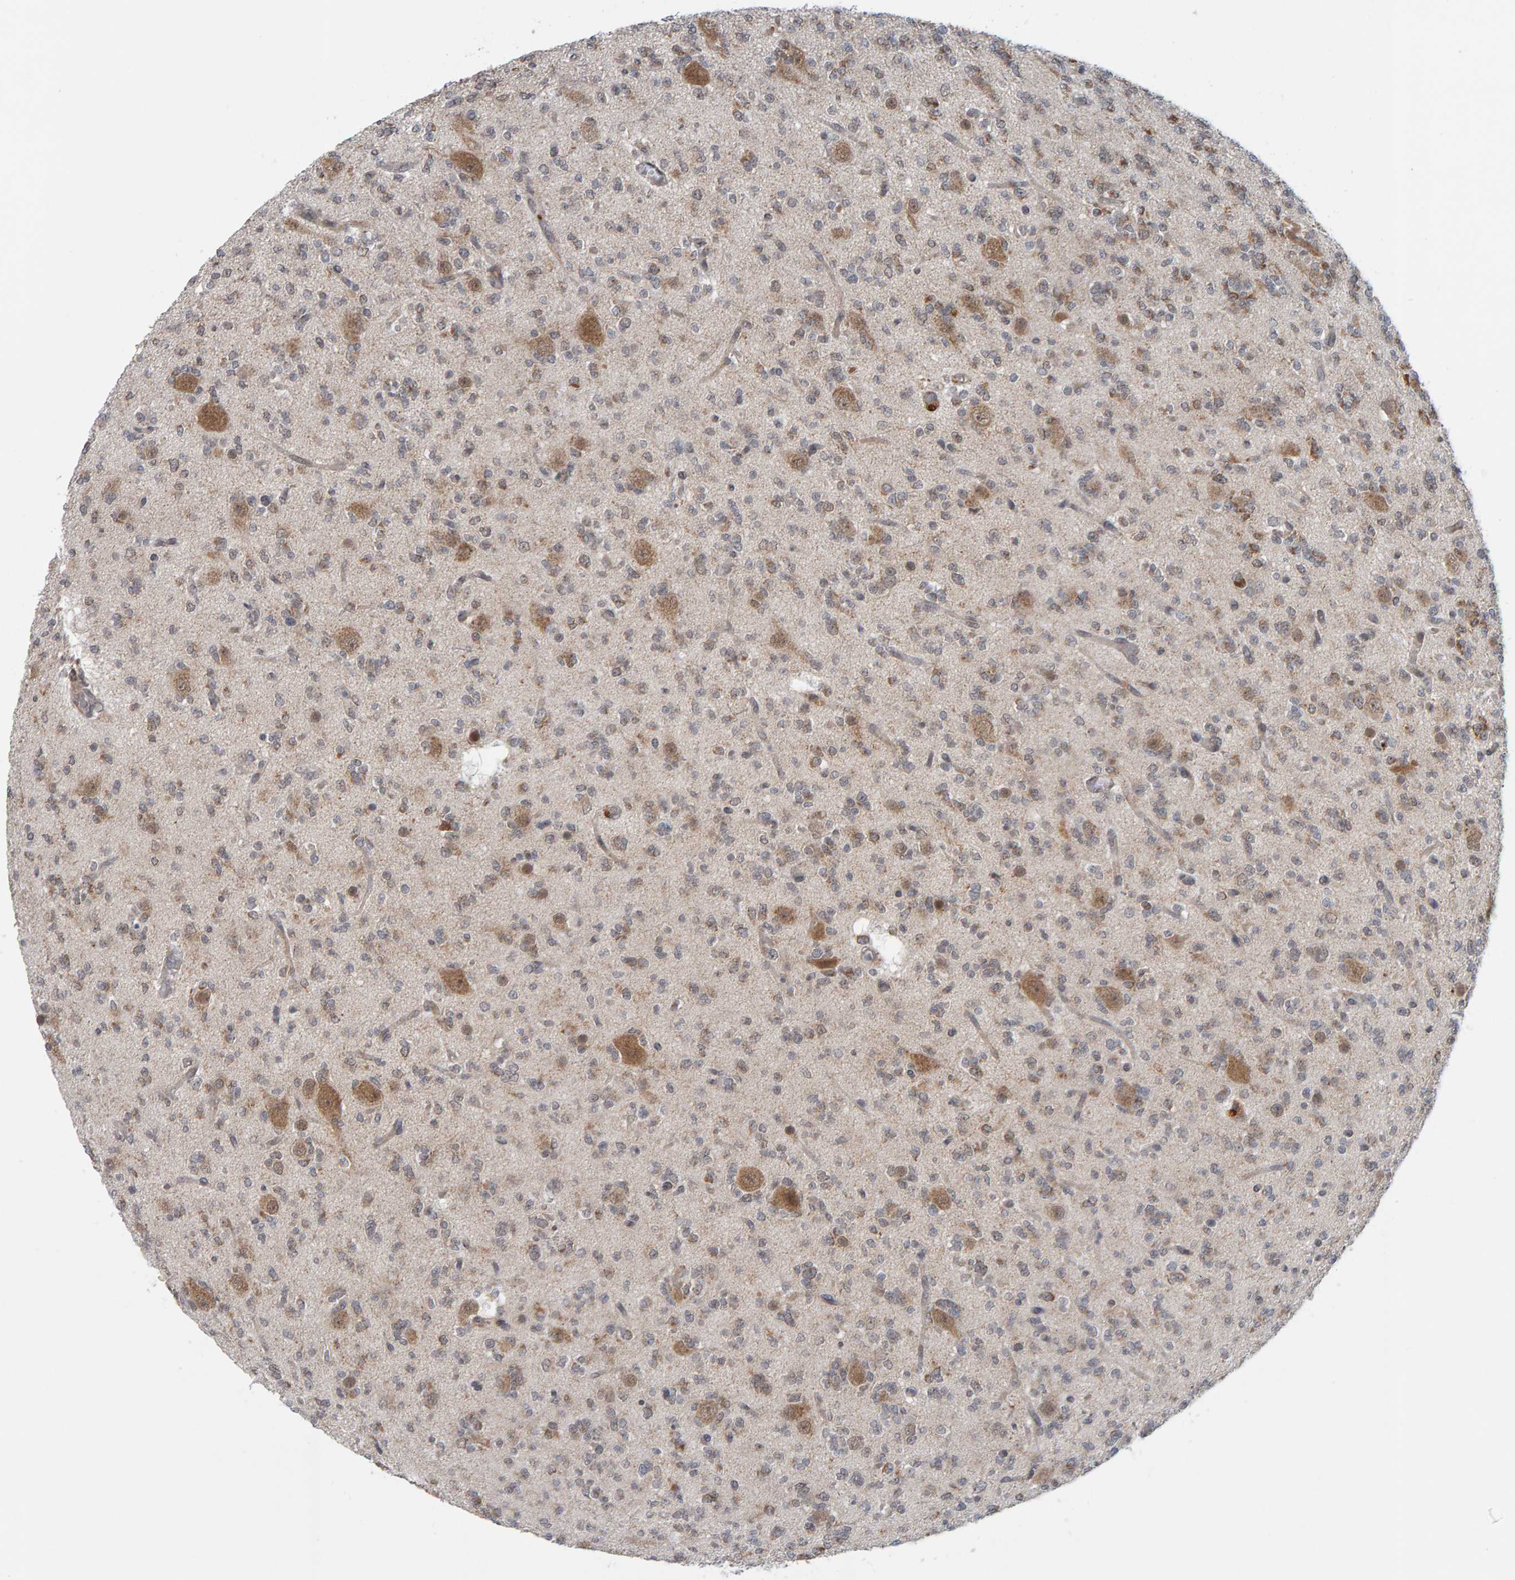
{"staining": {"intensity": "moderate", "quantity": ">75%", "location": "cytoplasmic/membranous"}, "tissue": "glioma", "cell_type": "Tumor cells", "image_type": "cancer", "snomed": [{"axis": "morphology", "description": "Glioma, malignant, Low grade"}, {"axis": "topography", "description": "Brain"}], "caption": "There is medium levels of moderate cytoplasmic/membranous expression in tumor cells of low-grade glioma (malignant), as demonstrated by immunohistochemical staining (brown color).", "gene": "DAP3", "patient": {"sex": "male", "age": 38}}